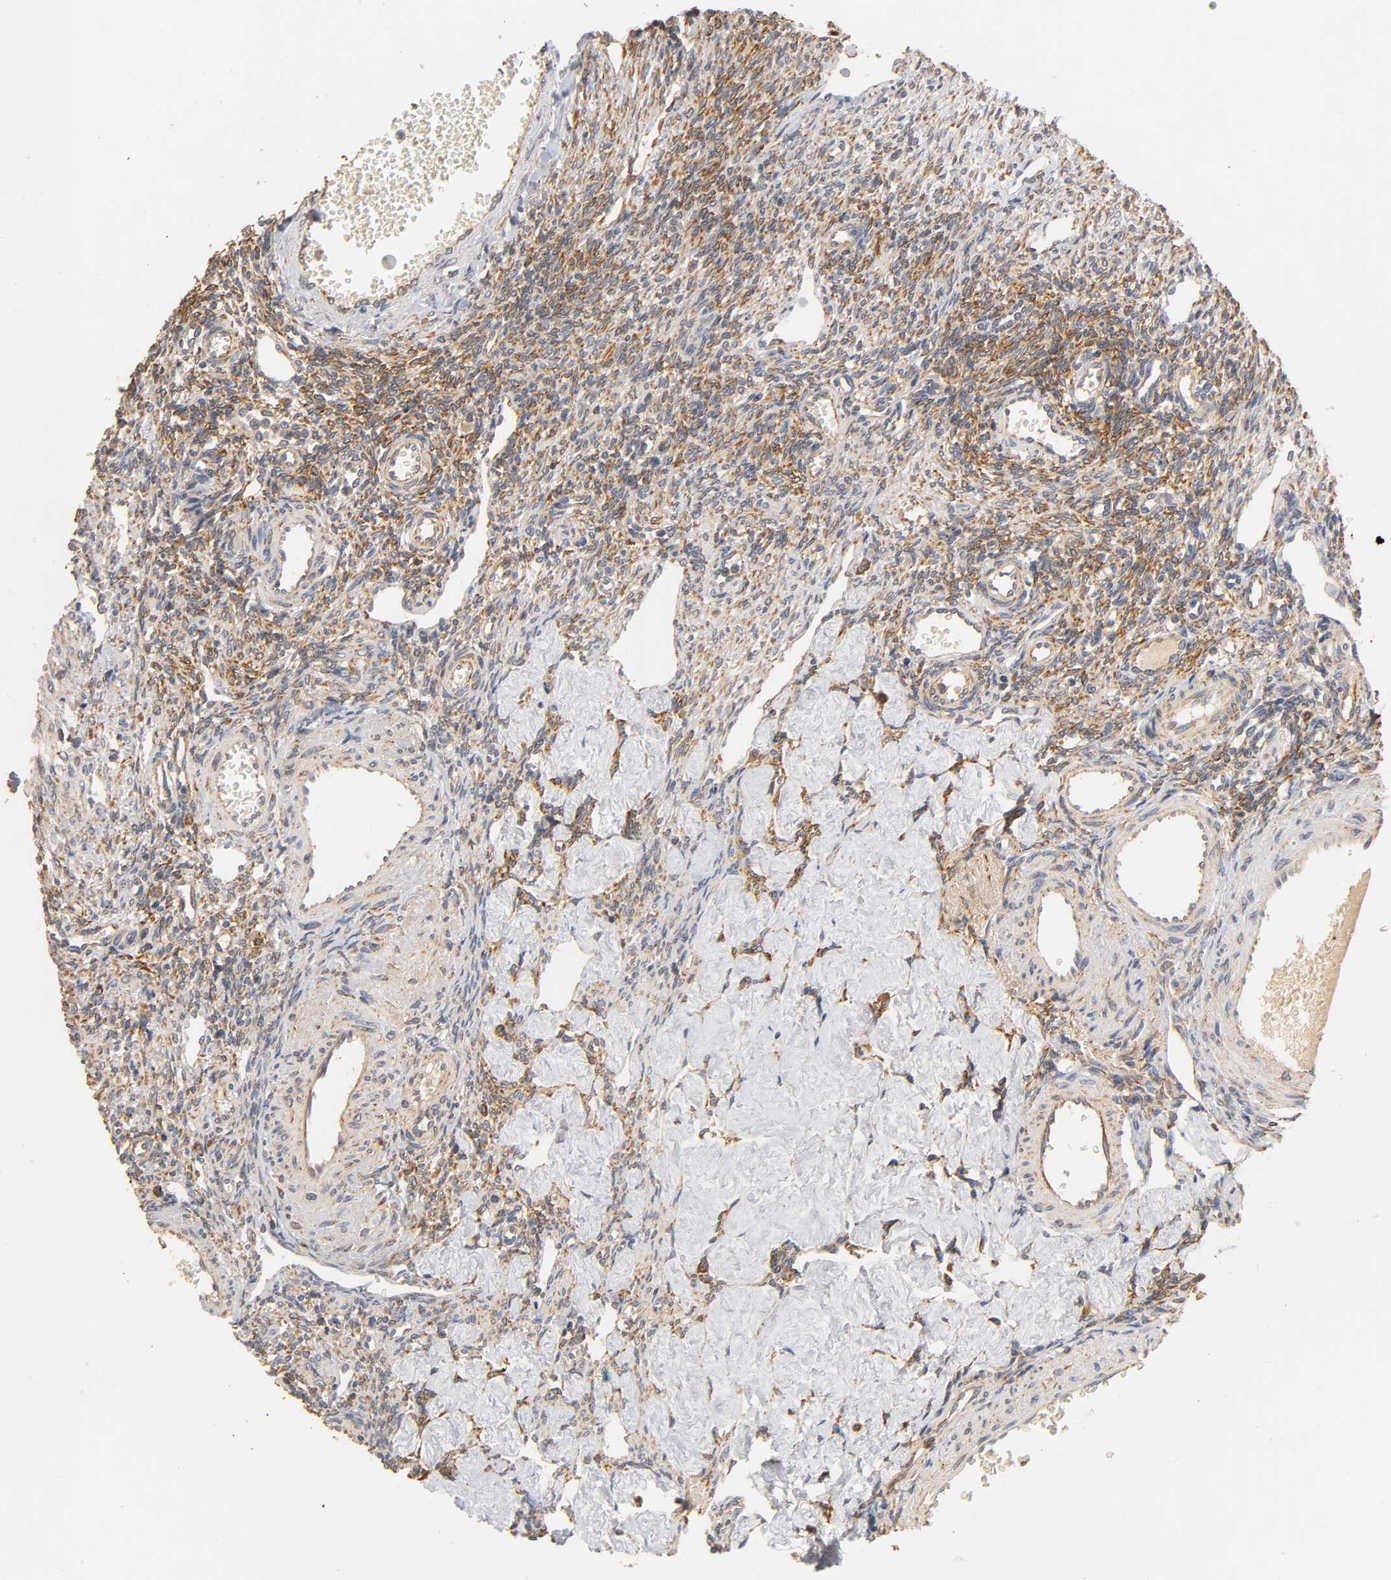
{"staining": {"intensity": "negative", "quantity": "none", "location": "none"}, "tissue": "ovary", "cell_type": "Follicle cells", "image_type": "normal", "snomed": [{"axis": "morphology", "description": "Normal tissue, NOS"}, {"axis": "topography", "description": "Ovary"}], "caption": "High power microscopy micrograph of an IHC image of unremarkable ovary, revealing no significant staining in follicle cells.", "gene": "SCAP", "patient": {"sex": "female", "age": 33}}